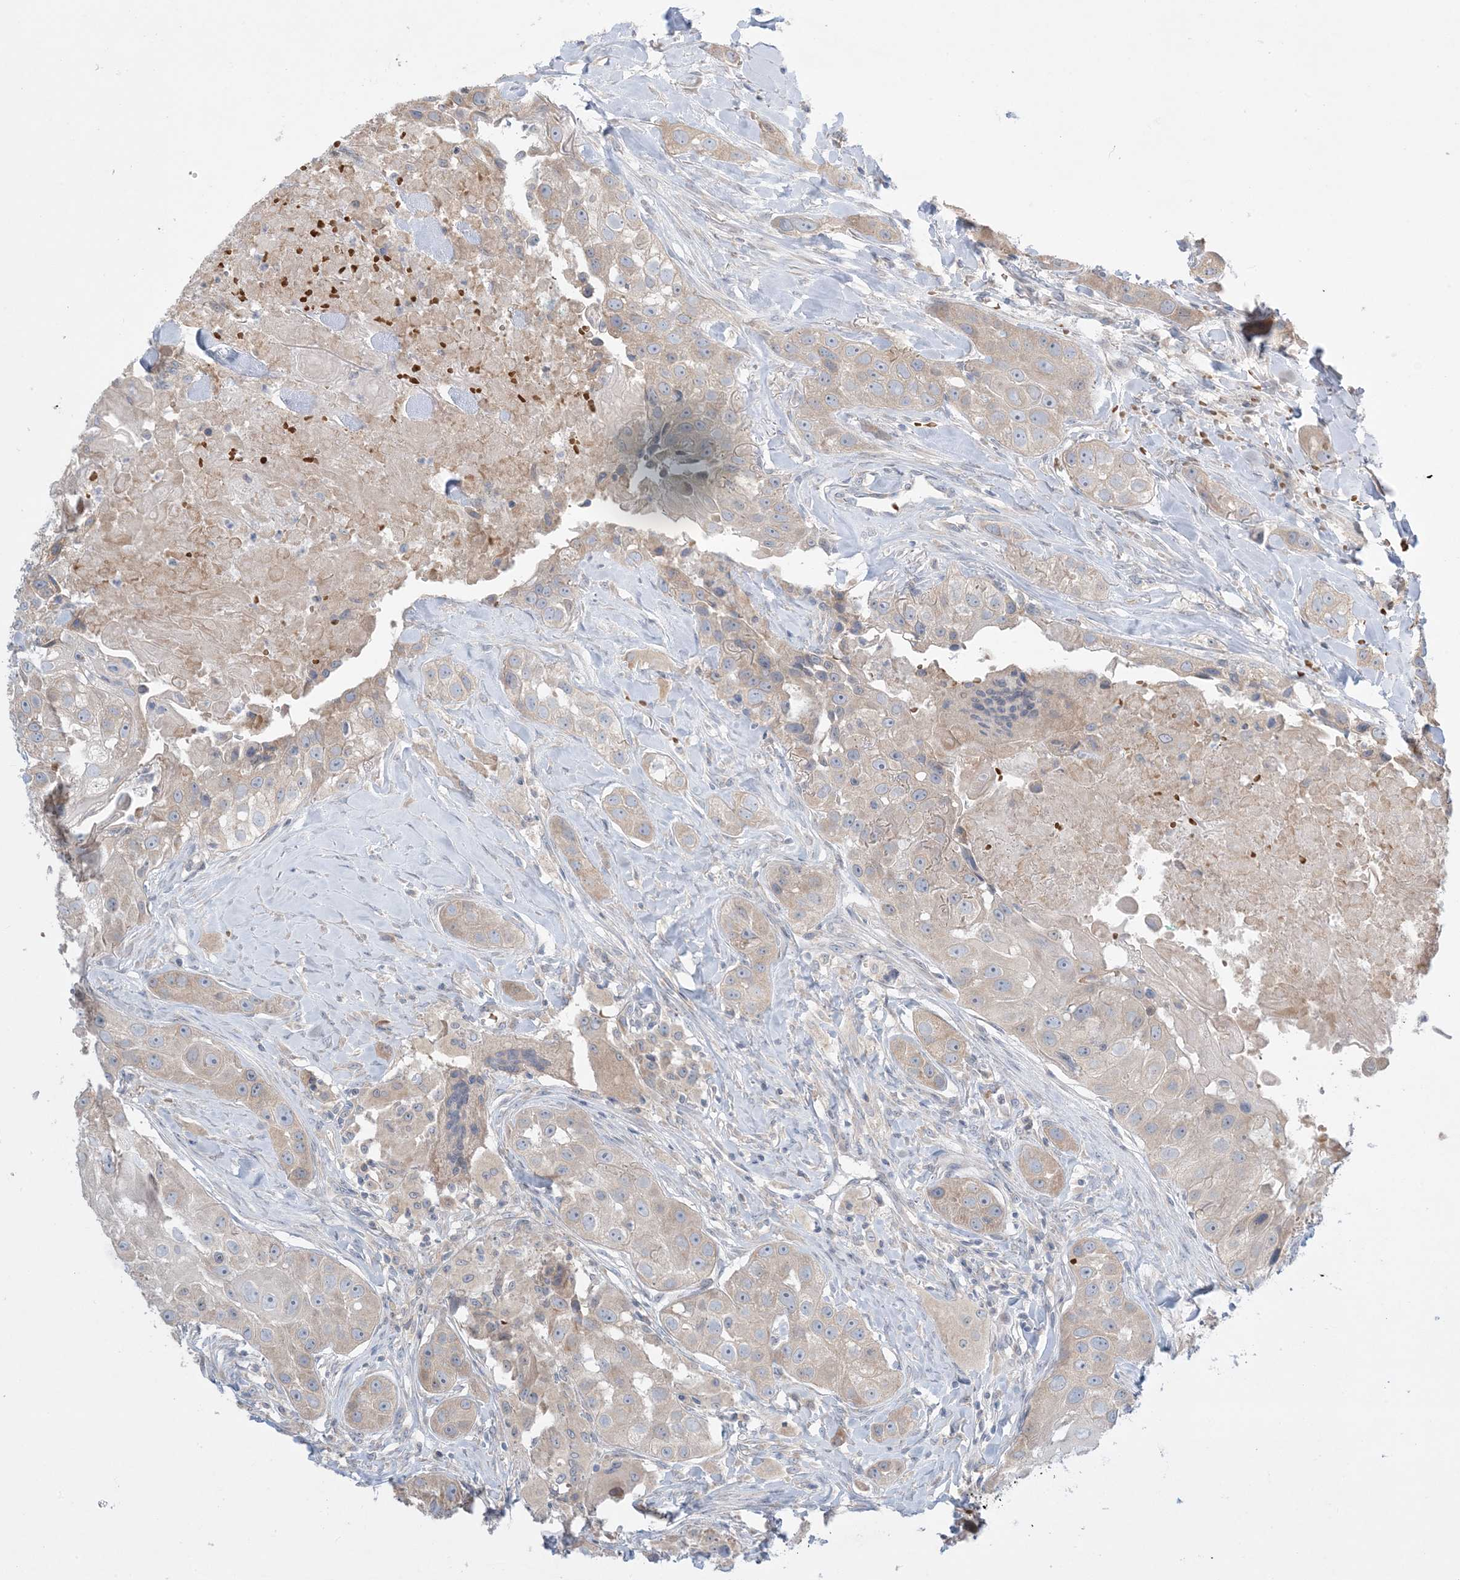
{"staining": {"intensity": "negative", "quantity": "none", "location": "none"}, "tissue": "head and neck cancer", "cell_type": "Tumor cells", "image_type": "cancer", "snomed": [{"axis": "morphology", "description": "Normal tissue, NOS"}, {"axis": "morphology", "description": "Squamous cell carcinoma, NOS"}, {"axis": "topography", "description": "Skeletal muscle"}, {"axis": "topography", "description": "Head-Neck"}], "caption": "Immunohistochemistry (IHC) image of head and neck squamous cell carcinoma stained for a protein (brown), which reveals no staining in tumor cells.", "gene": "MMGT1", "patient": {"sex": "male", "age": 51}}